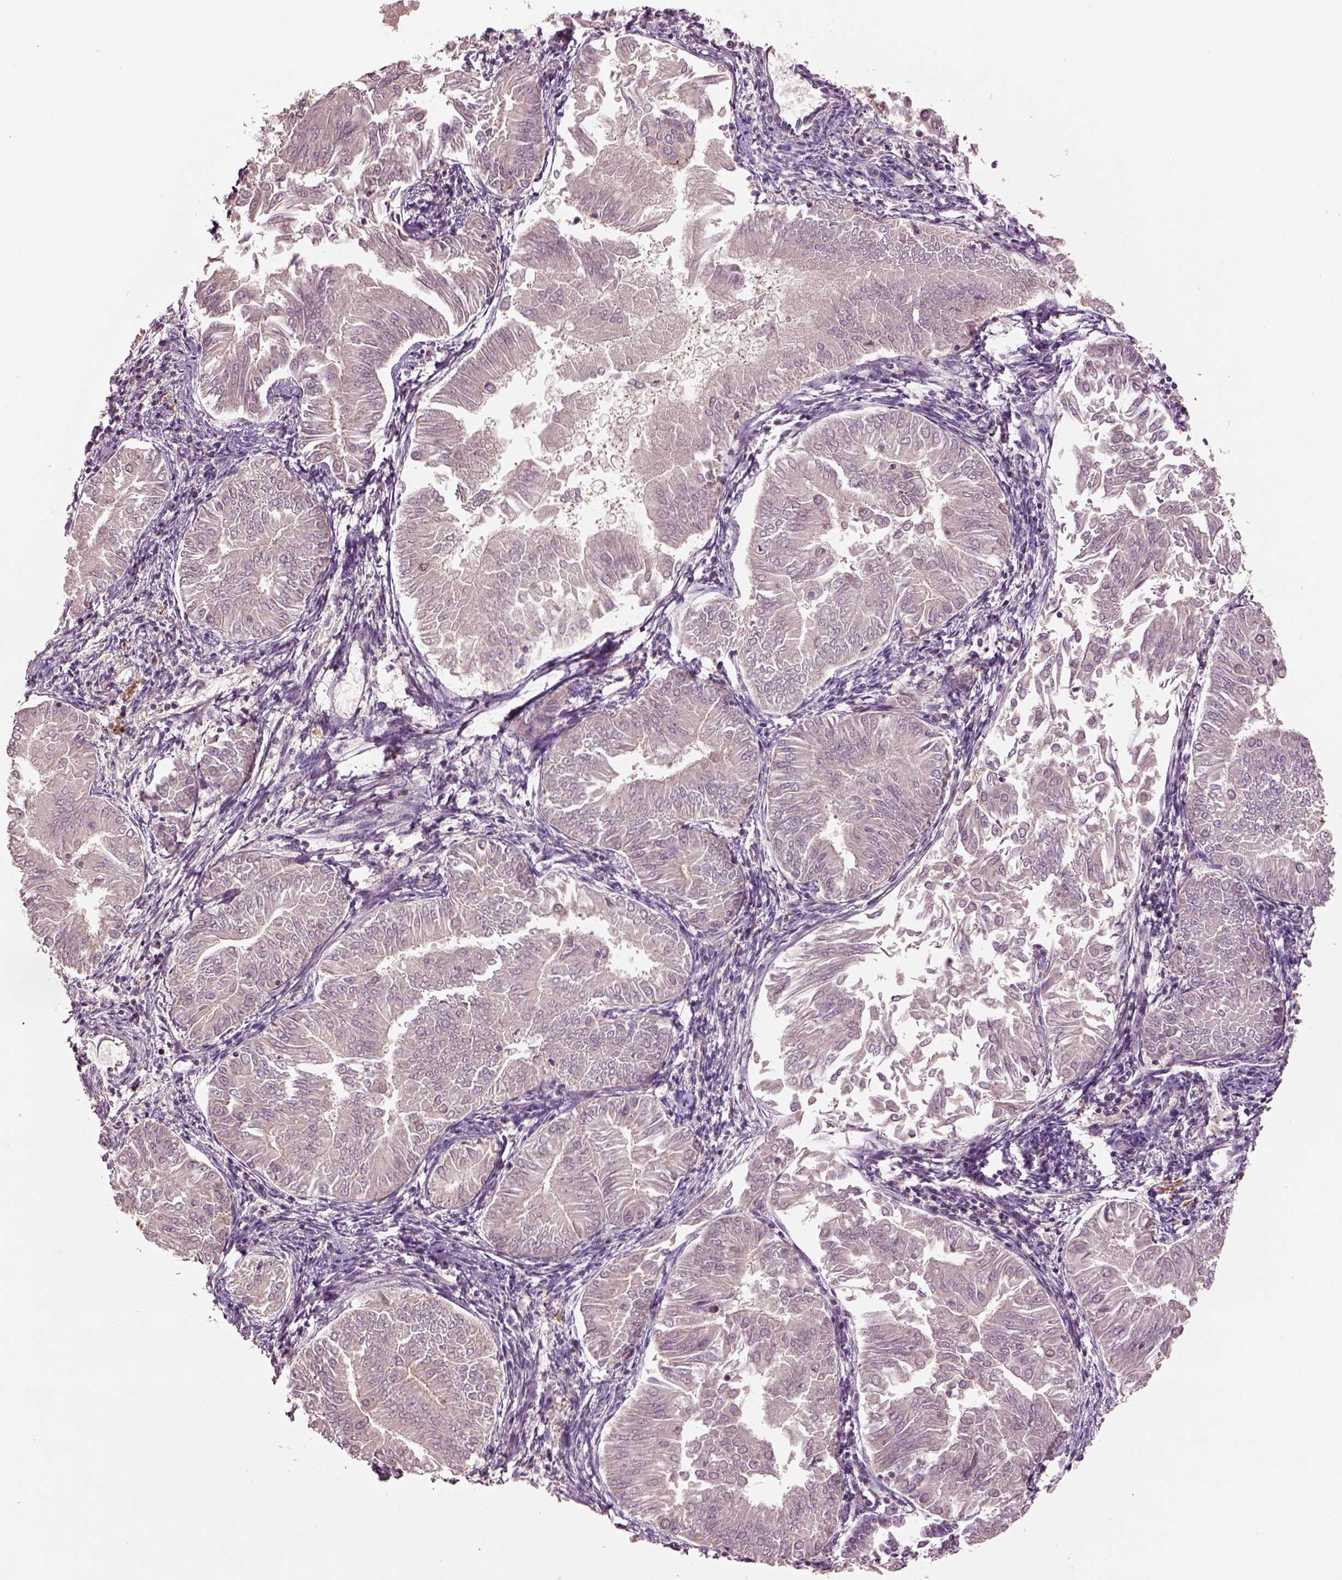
{"staining": {"intensity": "negative", "quantity": "none", "location": "none"}, "tissue": "endometrial cancer", "cell_type": "Tumor cells", "image_type": "cancer", "snomed": [{"axis": "morphology", "description": "Adenocarcinoma, NOS"}, {"axis": "topography", "description": "Endometrium"}], "caption": "DAB immunohistochemical staining of adenocarcinoma (endometrial) demonstrates no significant positivity in tumor cells.", "gene": "MTHFS", "patient": {"sex": "female", "age": 53}}